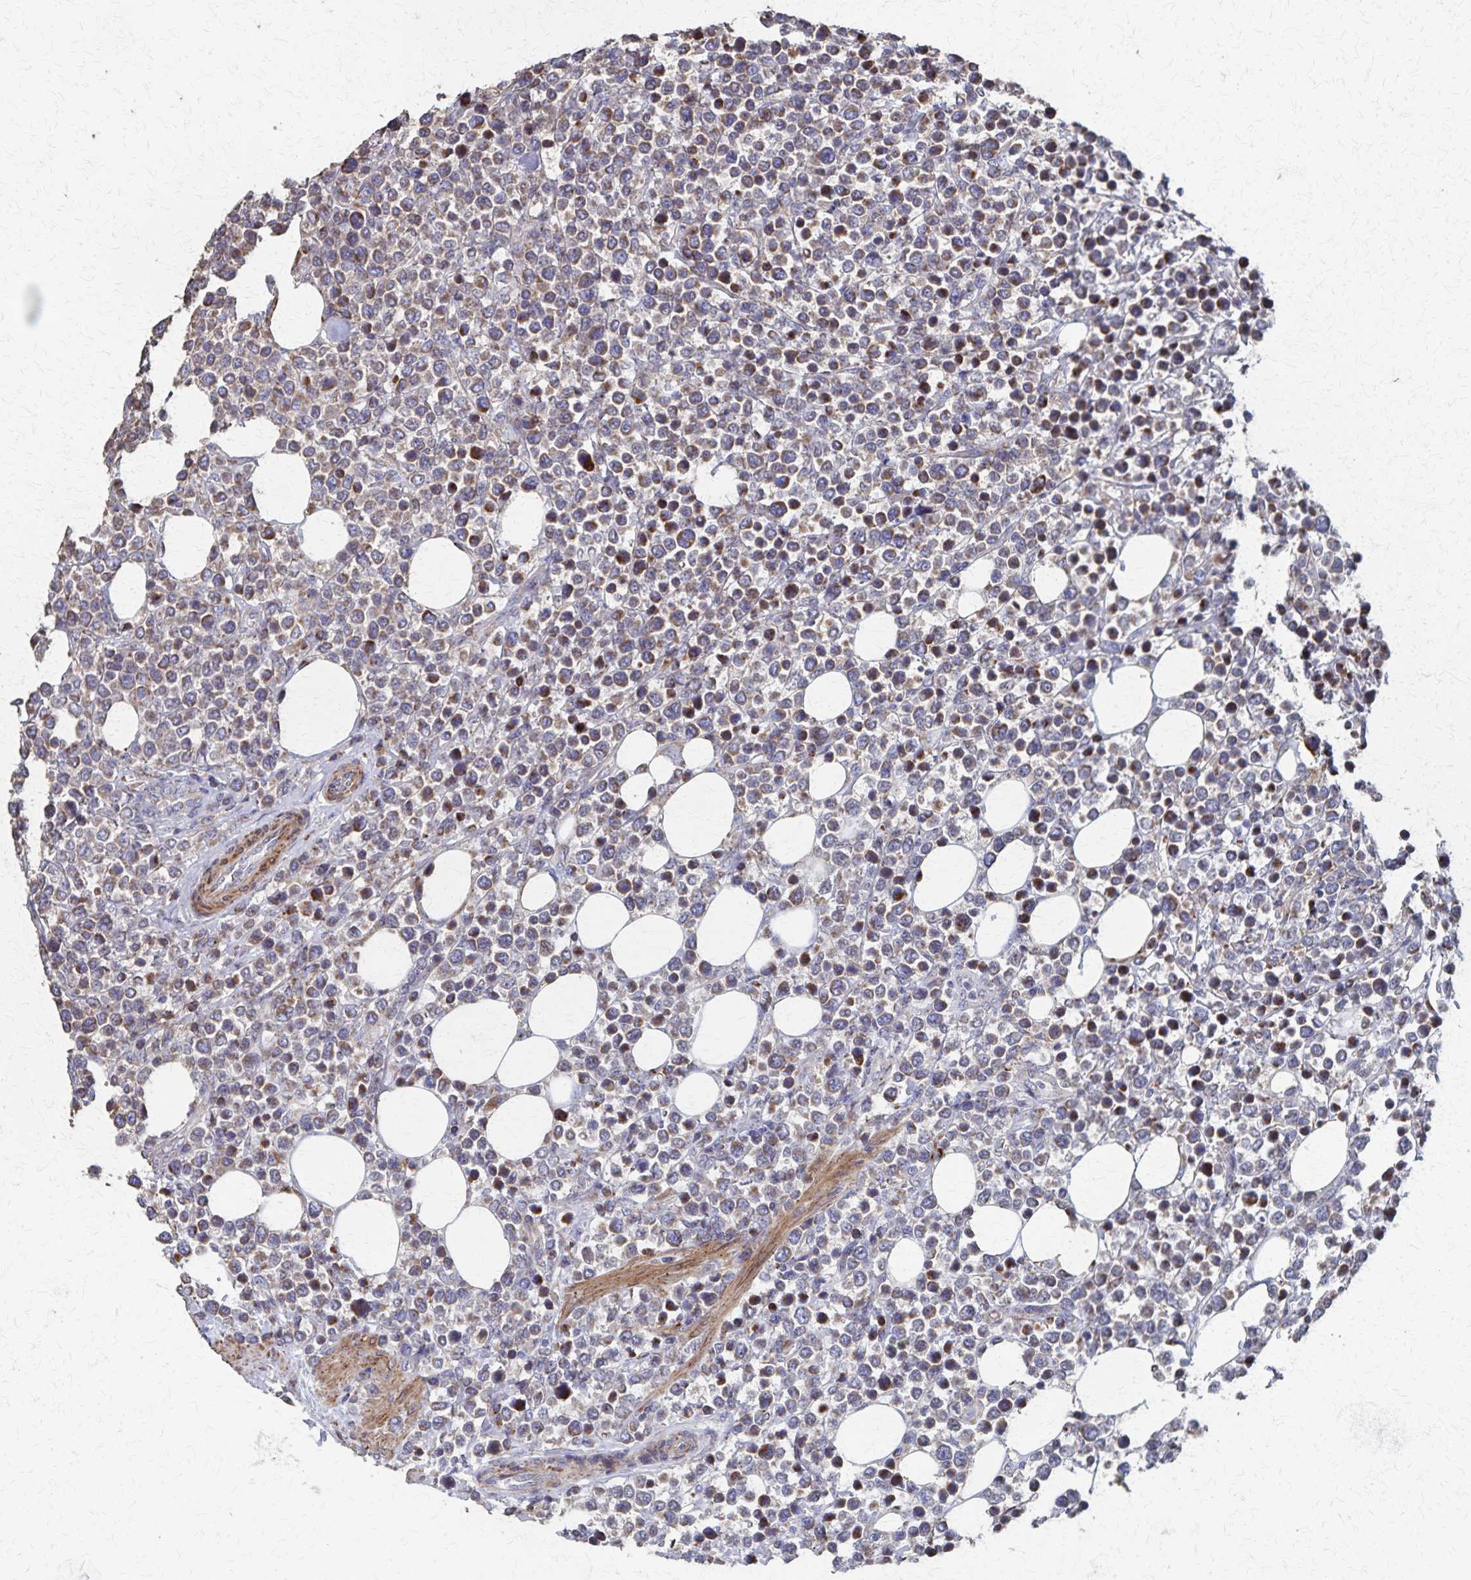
{"staining": {"intensity": "moderate", "quantity": "25%-75%", "location": "cytoplasmic/membranous"}, "tissue": "lymphoma", "cell_type": "Tumor cells", "image_type": "cancer", "snomed": [{"axis": "morphology", "description": "Malignant lymphoma, non-Hodgkin's type, High grade"}, {"axis": "topography", "description": "Soft tissue"}], "caption": "Lymphoma stained with a brown dye reveals moderate cytoplasmic/membranous positive positivity in about 25%-75% of tumor cells.", "gene": "PGAP2", "patient": {"sex": "female", "age": 56}}